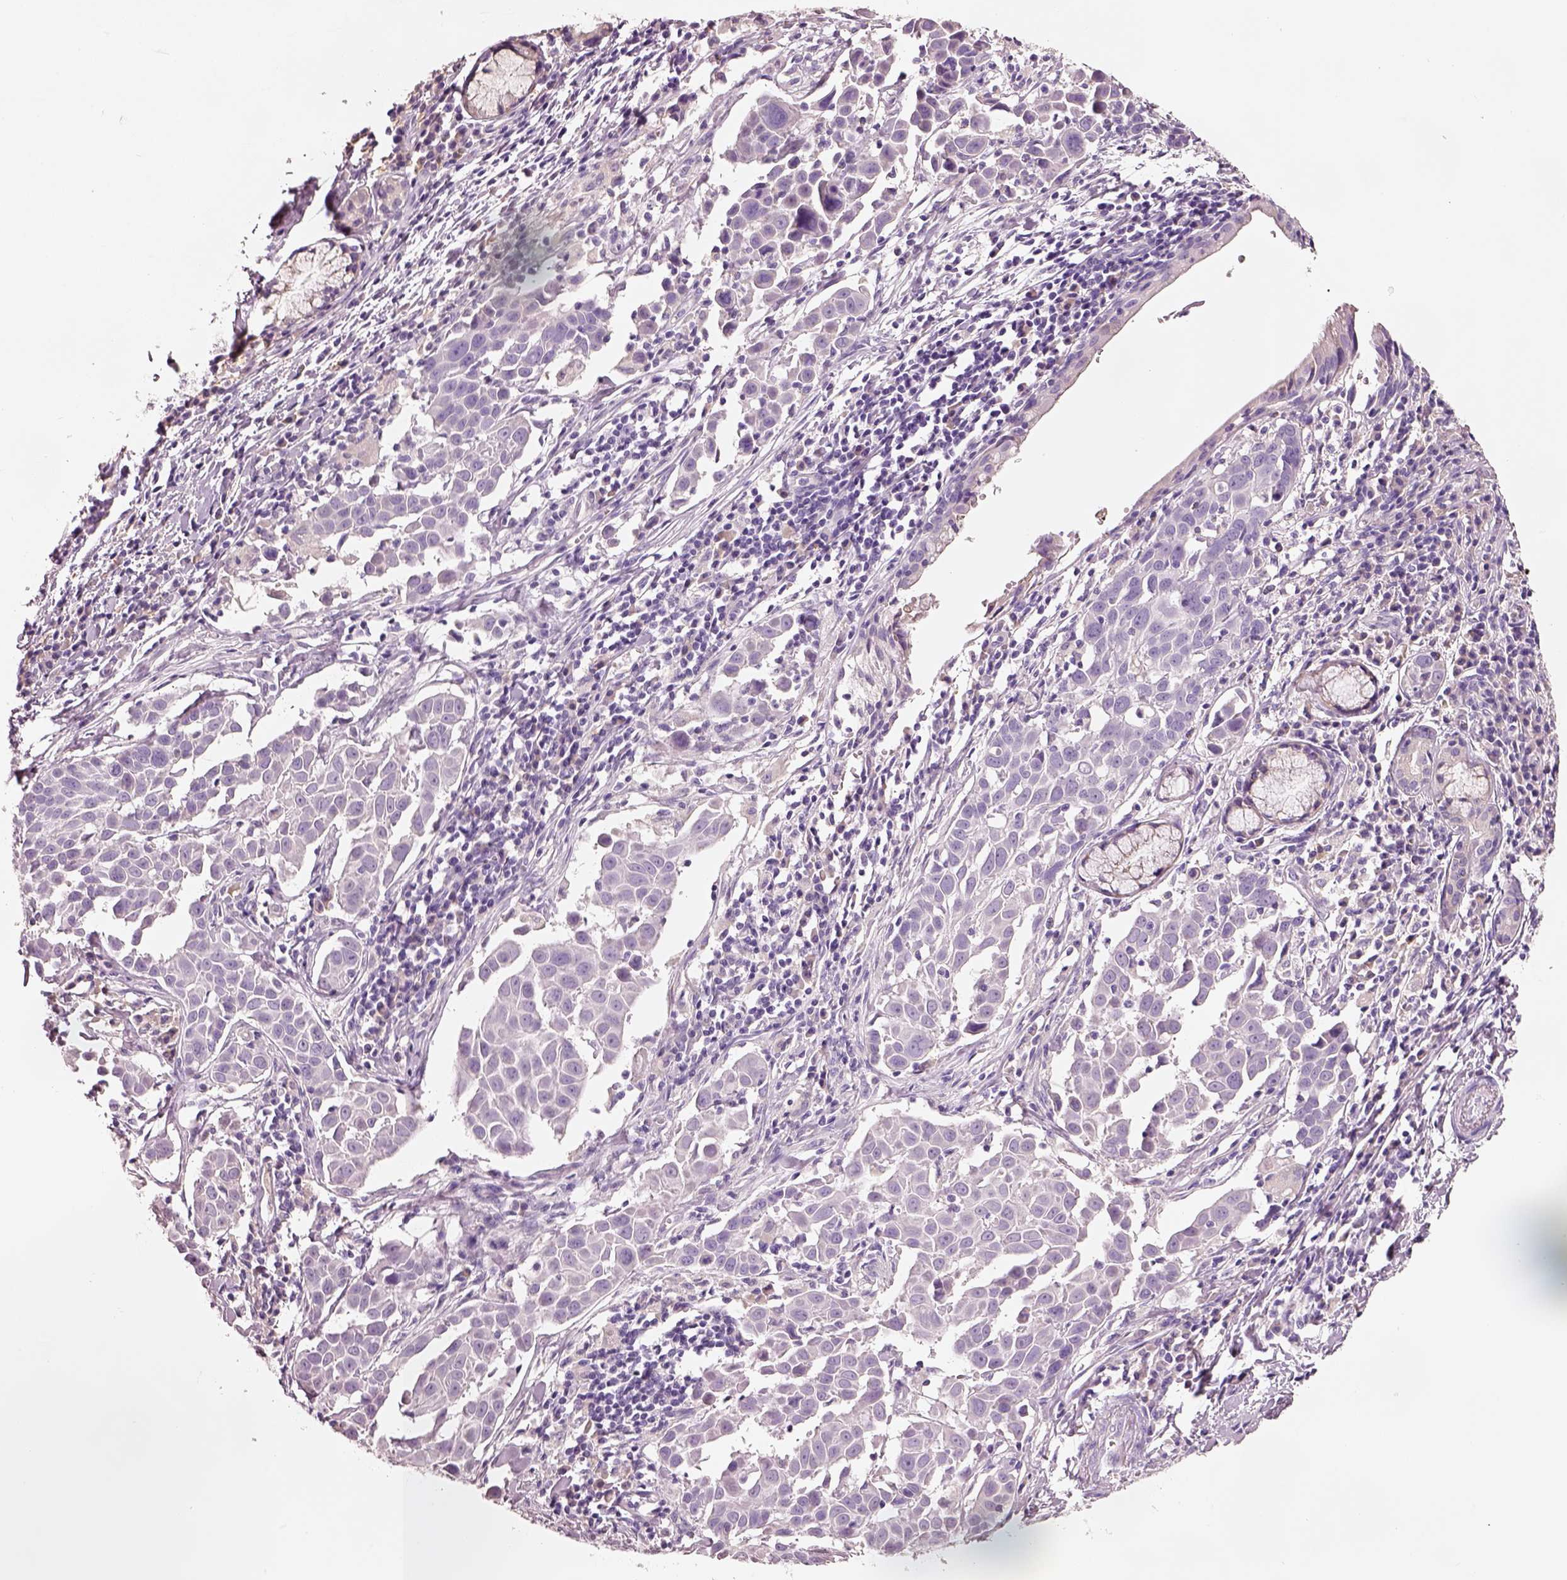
{"staining": {"intensity": "negative", "quantity": "none", "location": "none"}, "tissue": "lung cancer", "cell_type": "Tumor cells", "image_type": "cancer", "snomed": [{"axis": "morphology", "description": "Squamous cell carcinoma, NOS"}, {"axis": "topography", "description": "Lung"}], "caption": "Immunohistochemical staining of lung squamous cell carcinoma displays no significant staining in tumor cells.", "gene": "PNOC", "patient": {"sex": "male", "age": 57}}